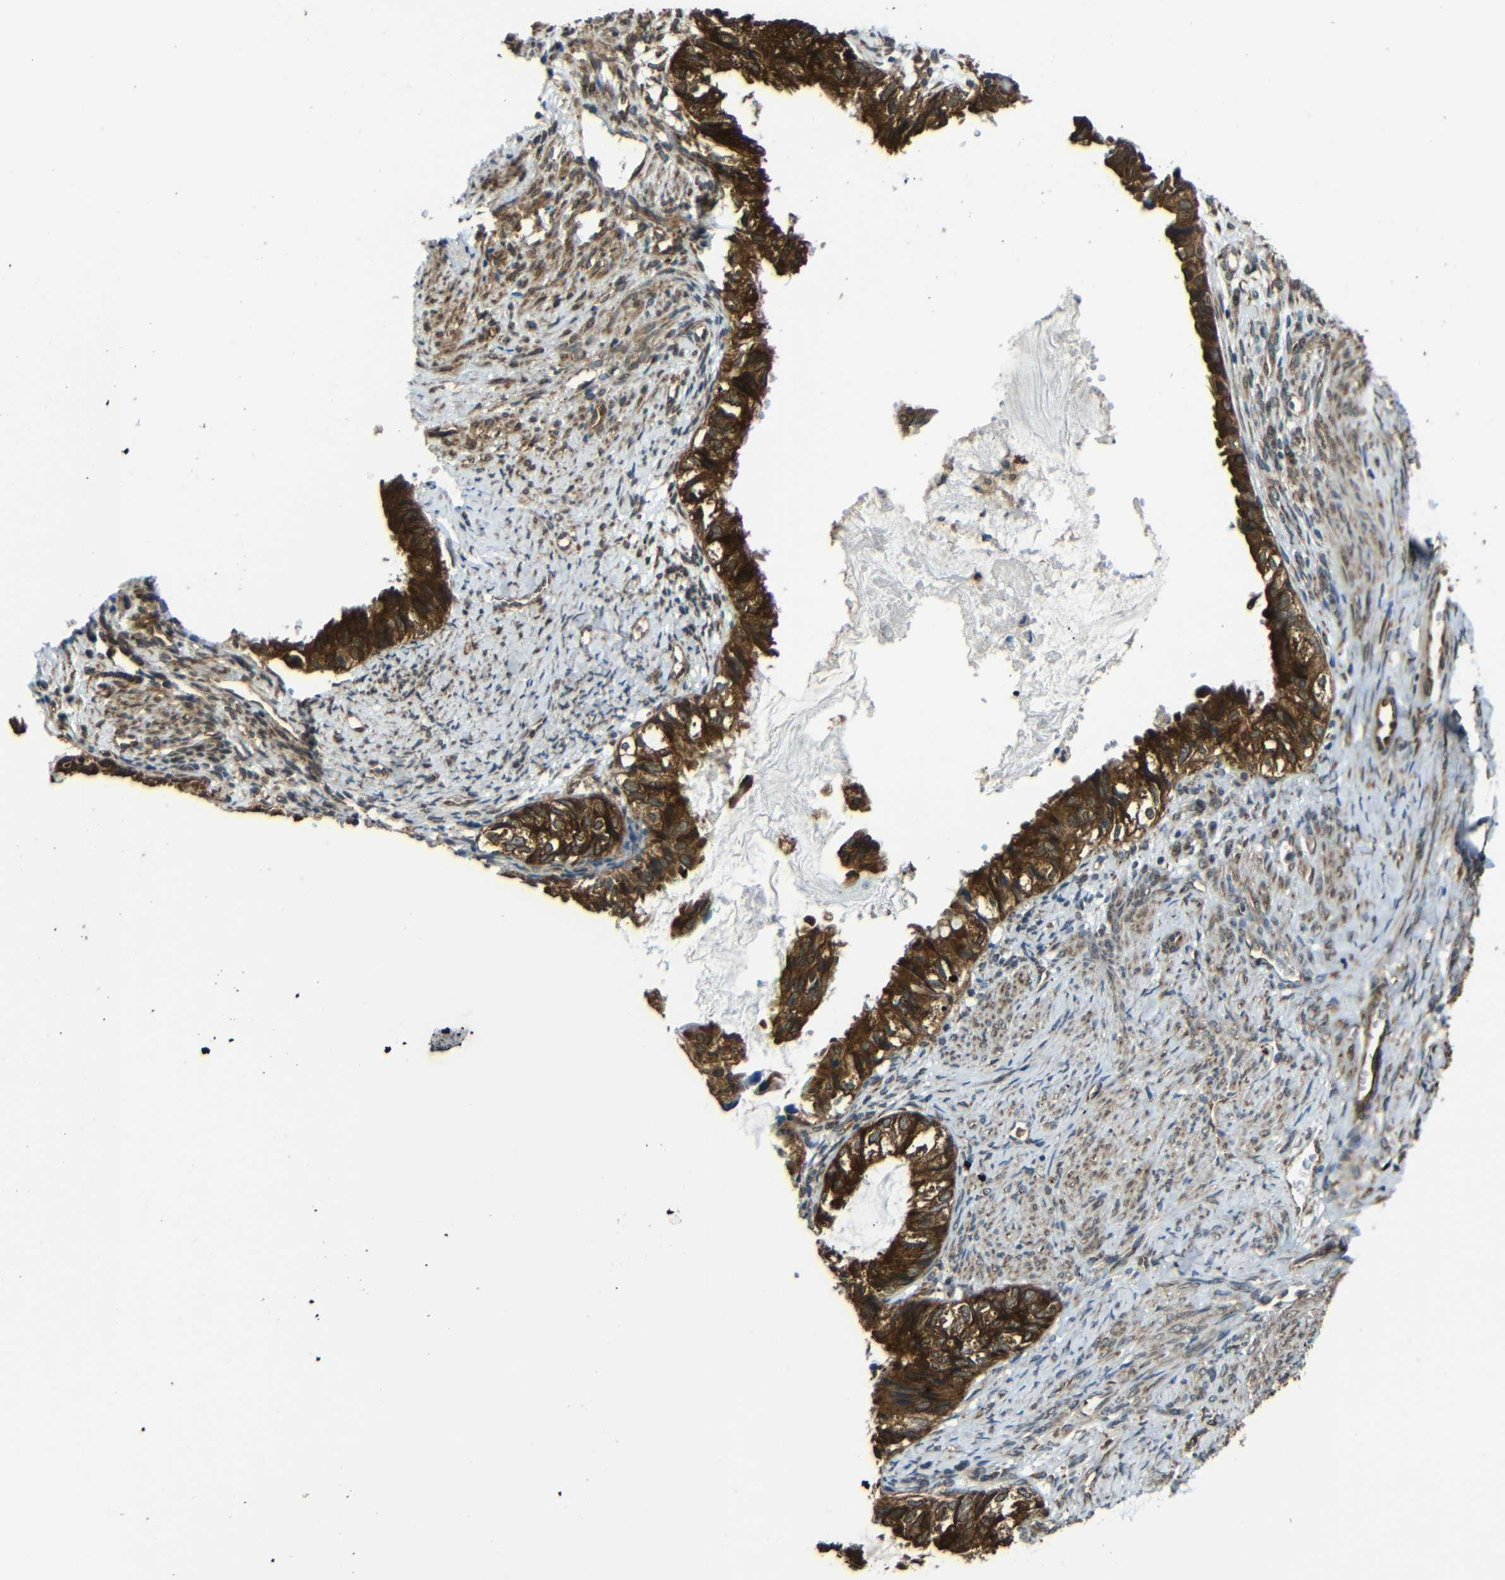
{"staining": {"intensity": "strong", "quantity": ">75%", "location": "cytoplasmic/membranous"}, "tissue": "cervical cancer", "cell_type": "Tumor cells", "image_type": "cancer", "snomed": [{"axis": "morphology", "description": "Normal tissue, NOS"}, {"axis": "morphology", "description": "Adenocarcinoma, NOS"}, {"axis": "topography", "description": "Cervix"}, {"axis": "topography", "description": "Endometrium"}], "caption": "This is an image of immunohistochemistry staining of adenocarcinoma (cervical), which shows strong staining in the cytoplasmic/membranous of tumor cells.", "gene": "VAPB", "patient": {"sex": "female", "age": 86}}